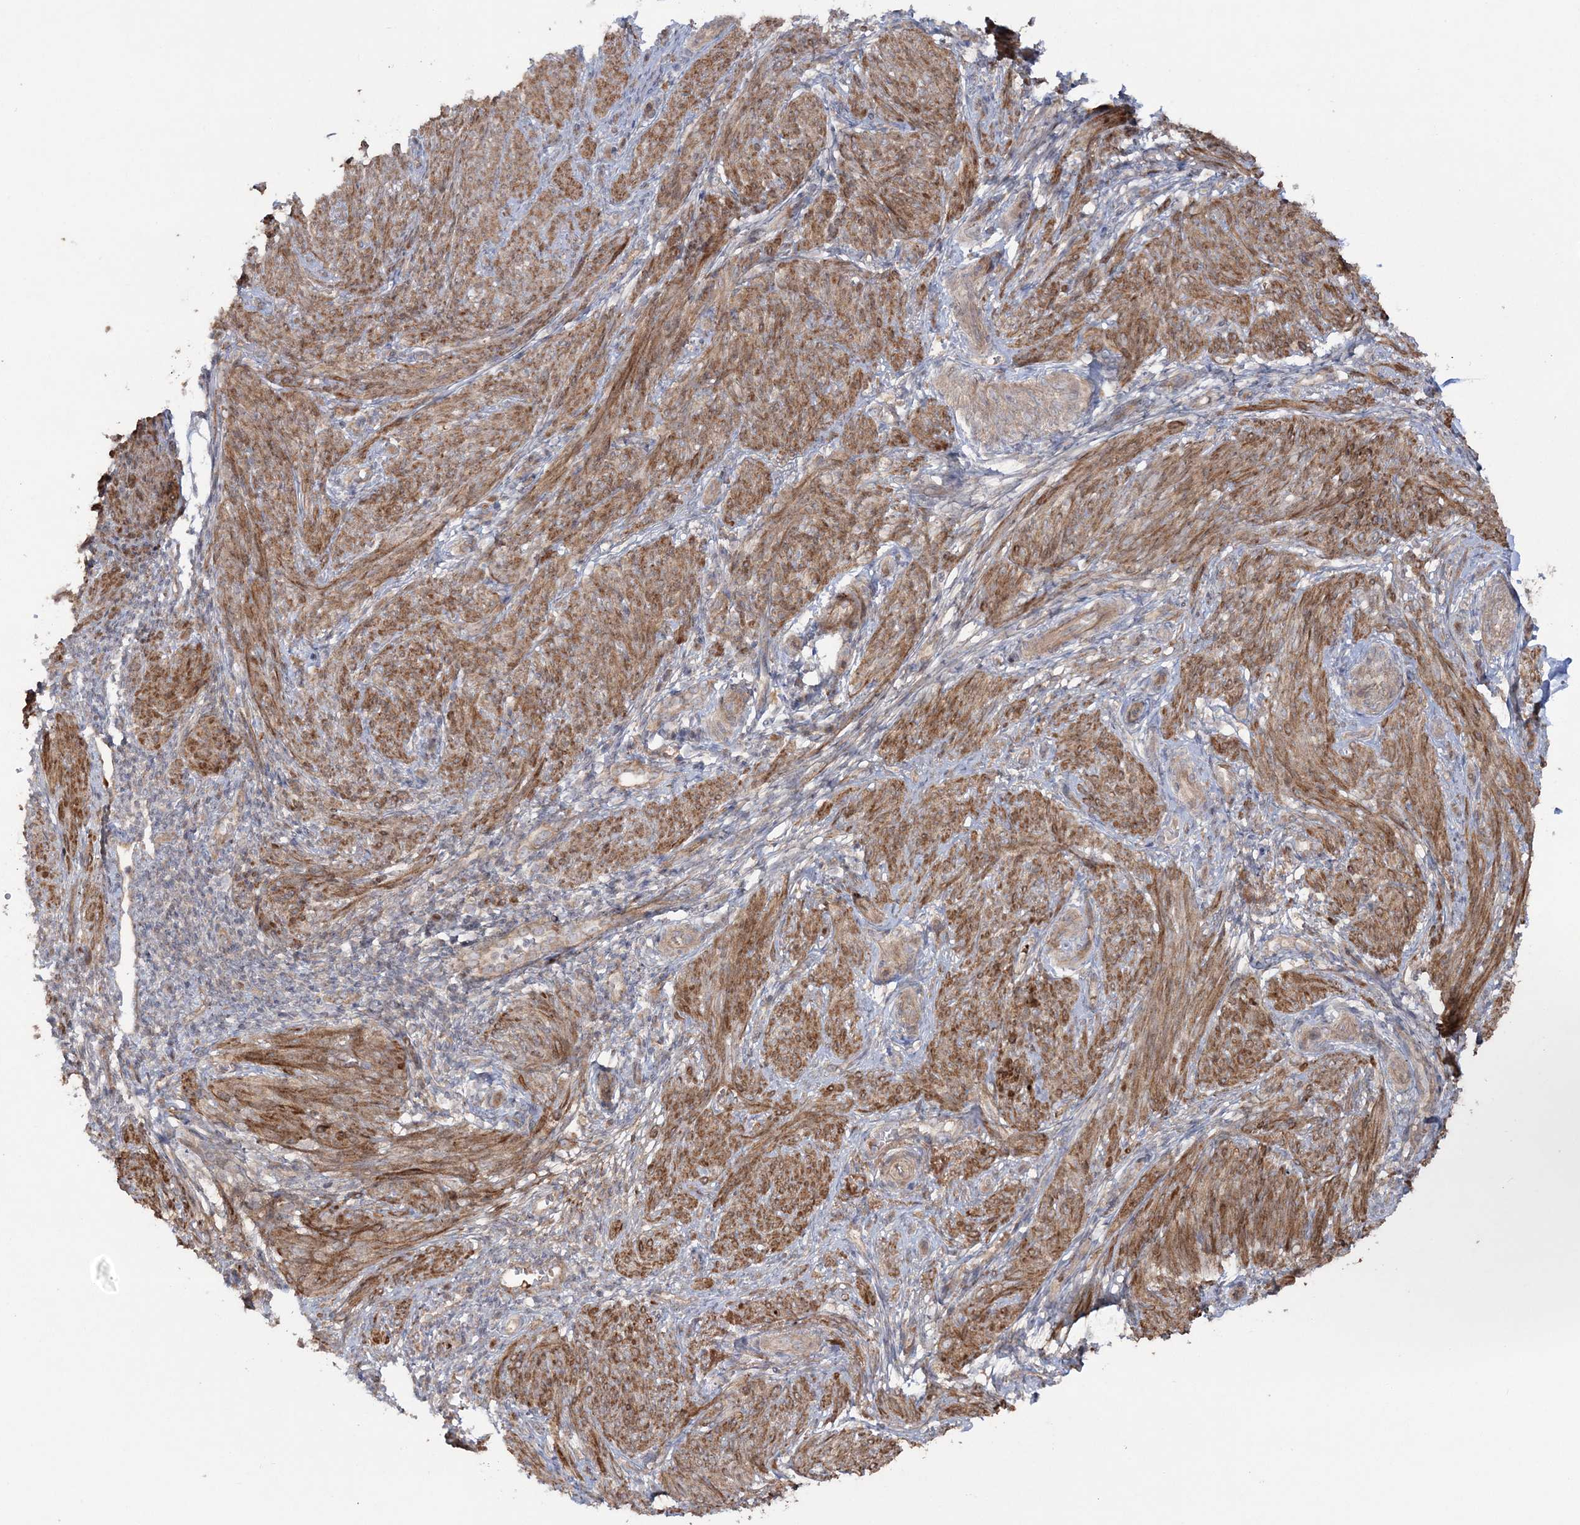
{"staining": {"intensity": "moderate", "quantity": ">75%", "location": "cytoplasmic/membranous"}, "tissue": "smooth muscle", "cell_type": "Smooth muscle cells", "image_type": "normal", "snomed": [{"axis": "morphology", "description": "Normal tissue, NOS"}, {"axis": "topography", "description": "Smooth muscle"}], "caption": "Benign smooth muscle was stained to show a protein in brown. There is medium levels of moderate cytoplasmic/membranous expression in approximately >75% of smooth muscle cells.", "gene": "MOCS2", "patient": {"sex": "female", "age": 39}}